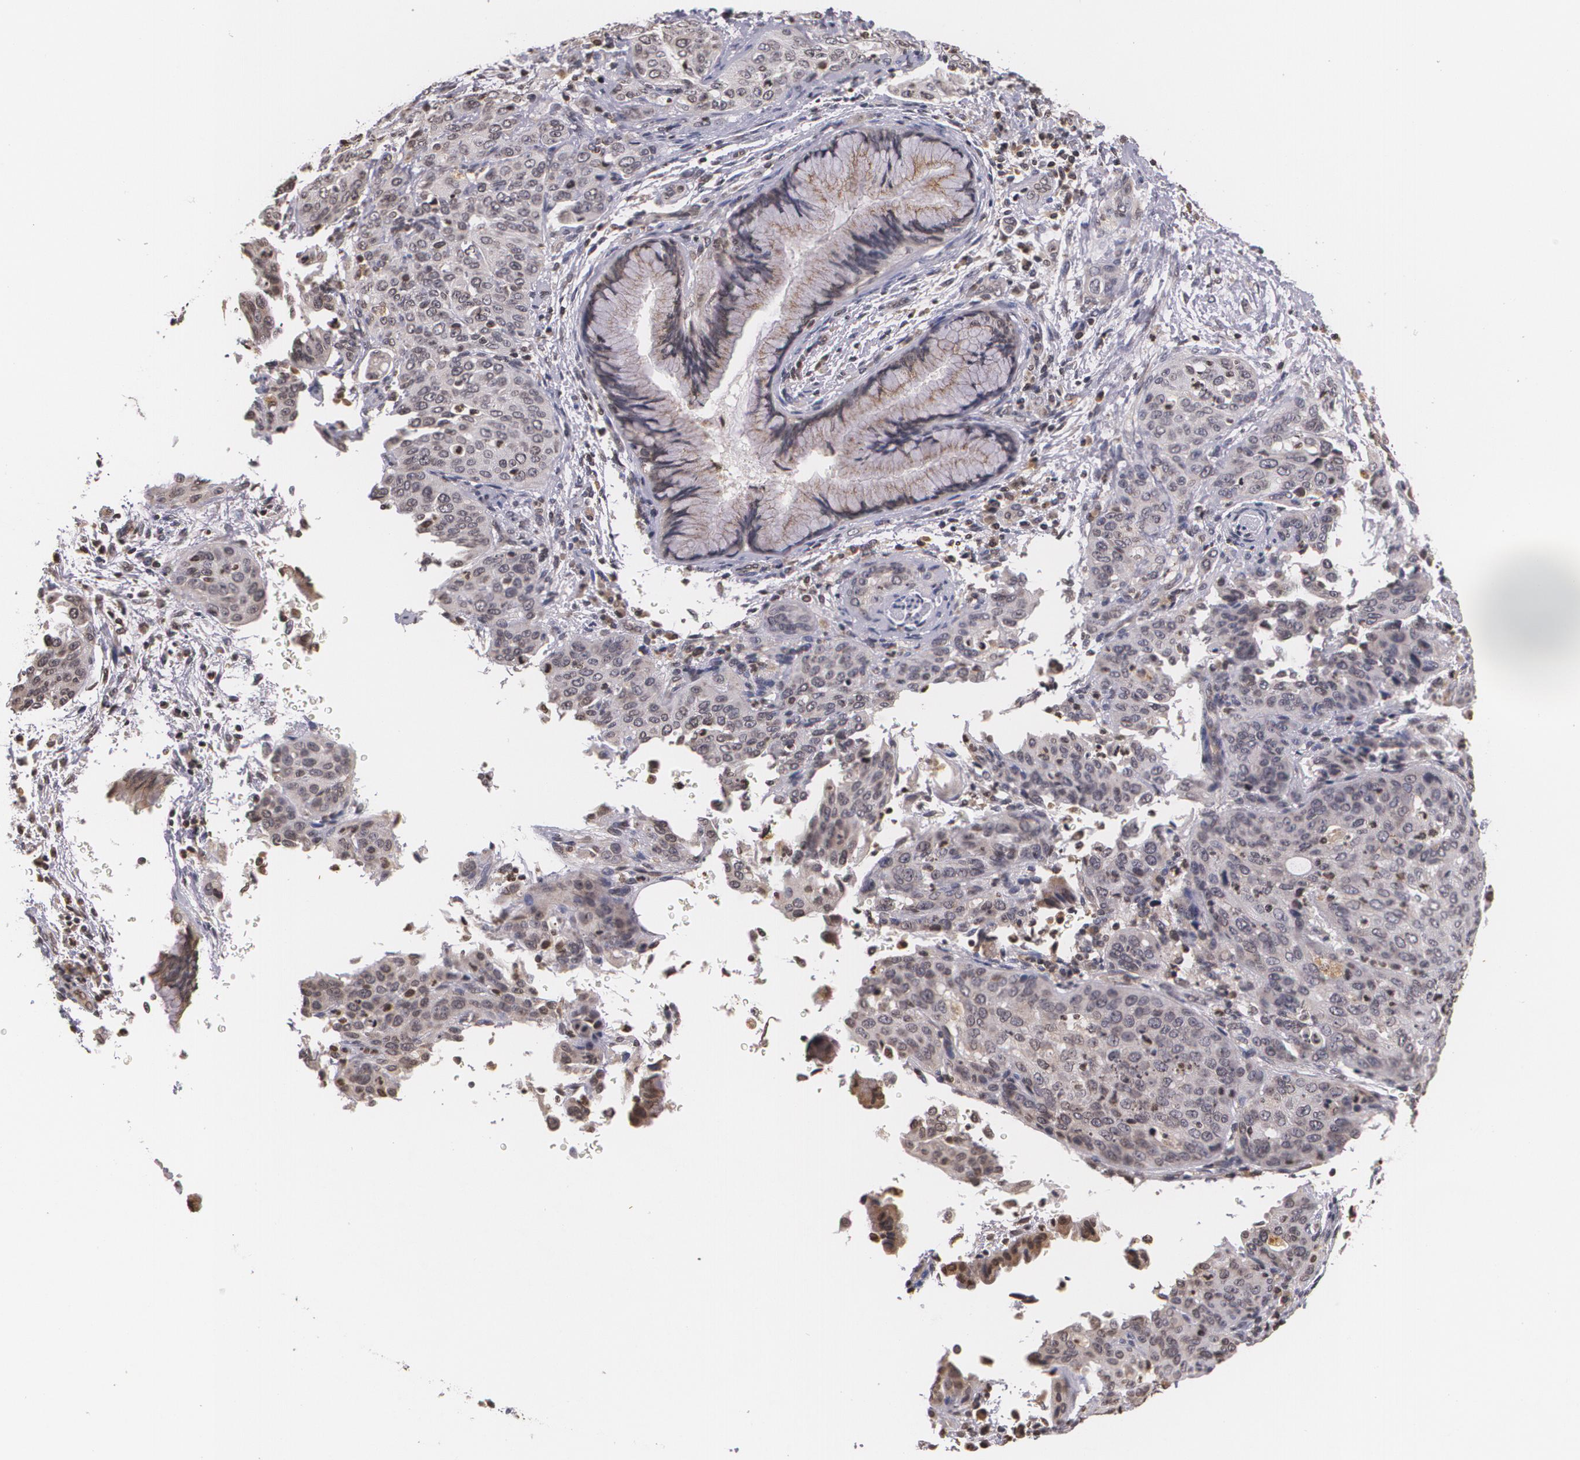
{"staining": {"intensity": "negative", "quantity": "none", "location": "none"}, "tissue": "cervical cancer", "cell_type": "Tumor cells", "image_type": "cancer", "snomed": [{"axis": "morphology", "description": "Squamous cell carcinoma, NOS"}, {"axis": "topography", "description": "Cervix"}], "caption": "Immunohistochemistry (IHC) photomicrograph of neoplastic tissue: human cervical cancer (squamous cell carcinoma) stained with DAB (3,3'-diaminobenzidine) exhibits no significant protein positivity in tumor cells.", "gene": "VAV3", "patient": {"sex": "female", "age": 41}}